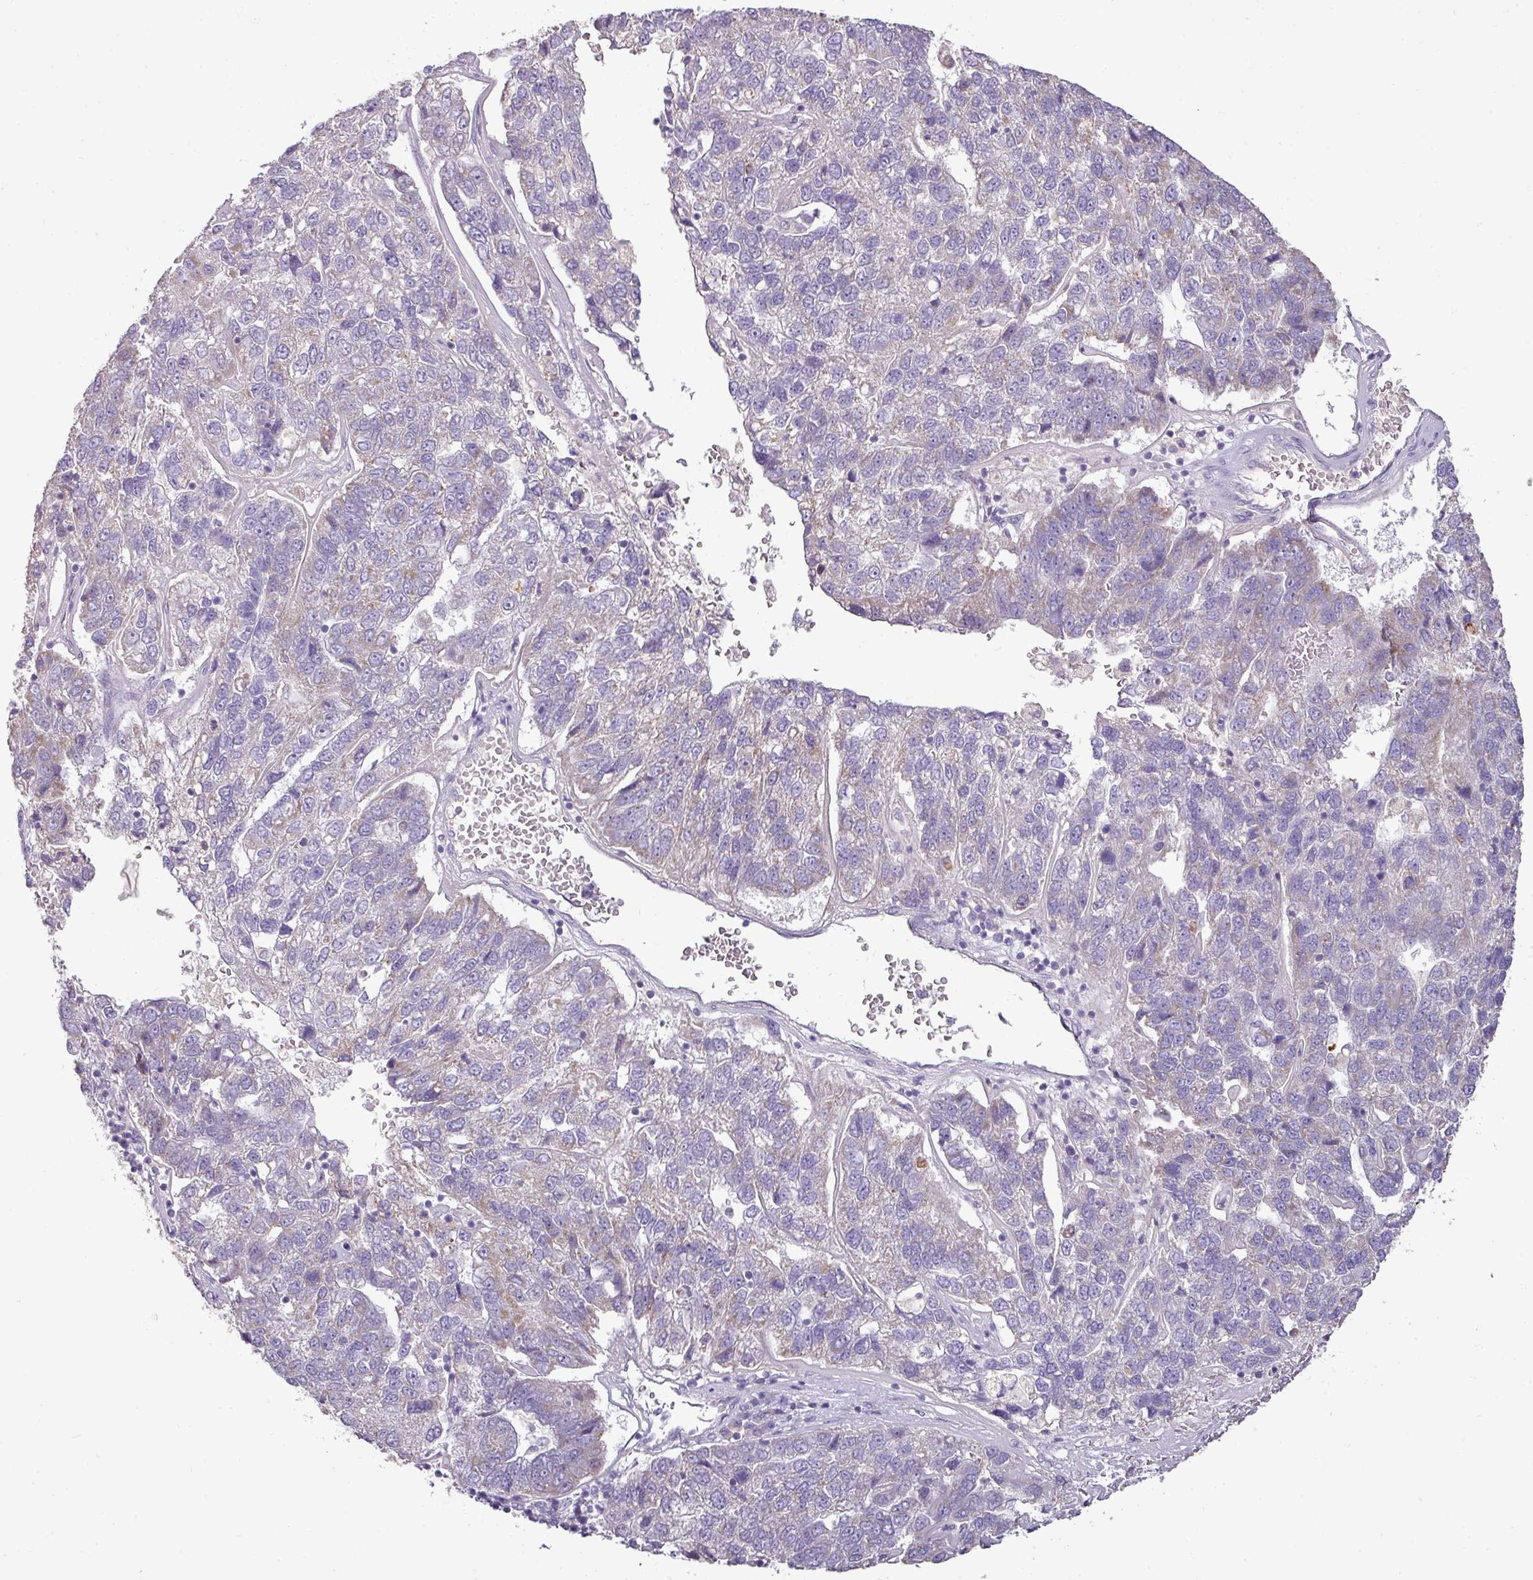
{"staining": {"intensity": "weak", "quantity": "<25%", "location": "cytoplasmic/membranous"}, "tissue": "pancreatic cancer", "cell_type": "Tumor cells", "image_type": "cancer", "snomed": [{"axis": "morphology", "description": "Adenocarcinoma, NOS"}, {"axis": "topography", "description": "Pancreas"}], "caption": "High power microscopy image of an immunohistochemistry (IHC) histopathology image of pancreatic adenocarcinoma, revealing no significant staining in tumor cells.", "gene": "BRINP2", "patient": {"sex": "female", "age": 61}}